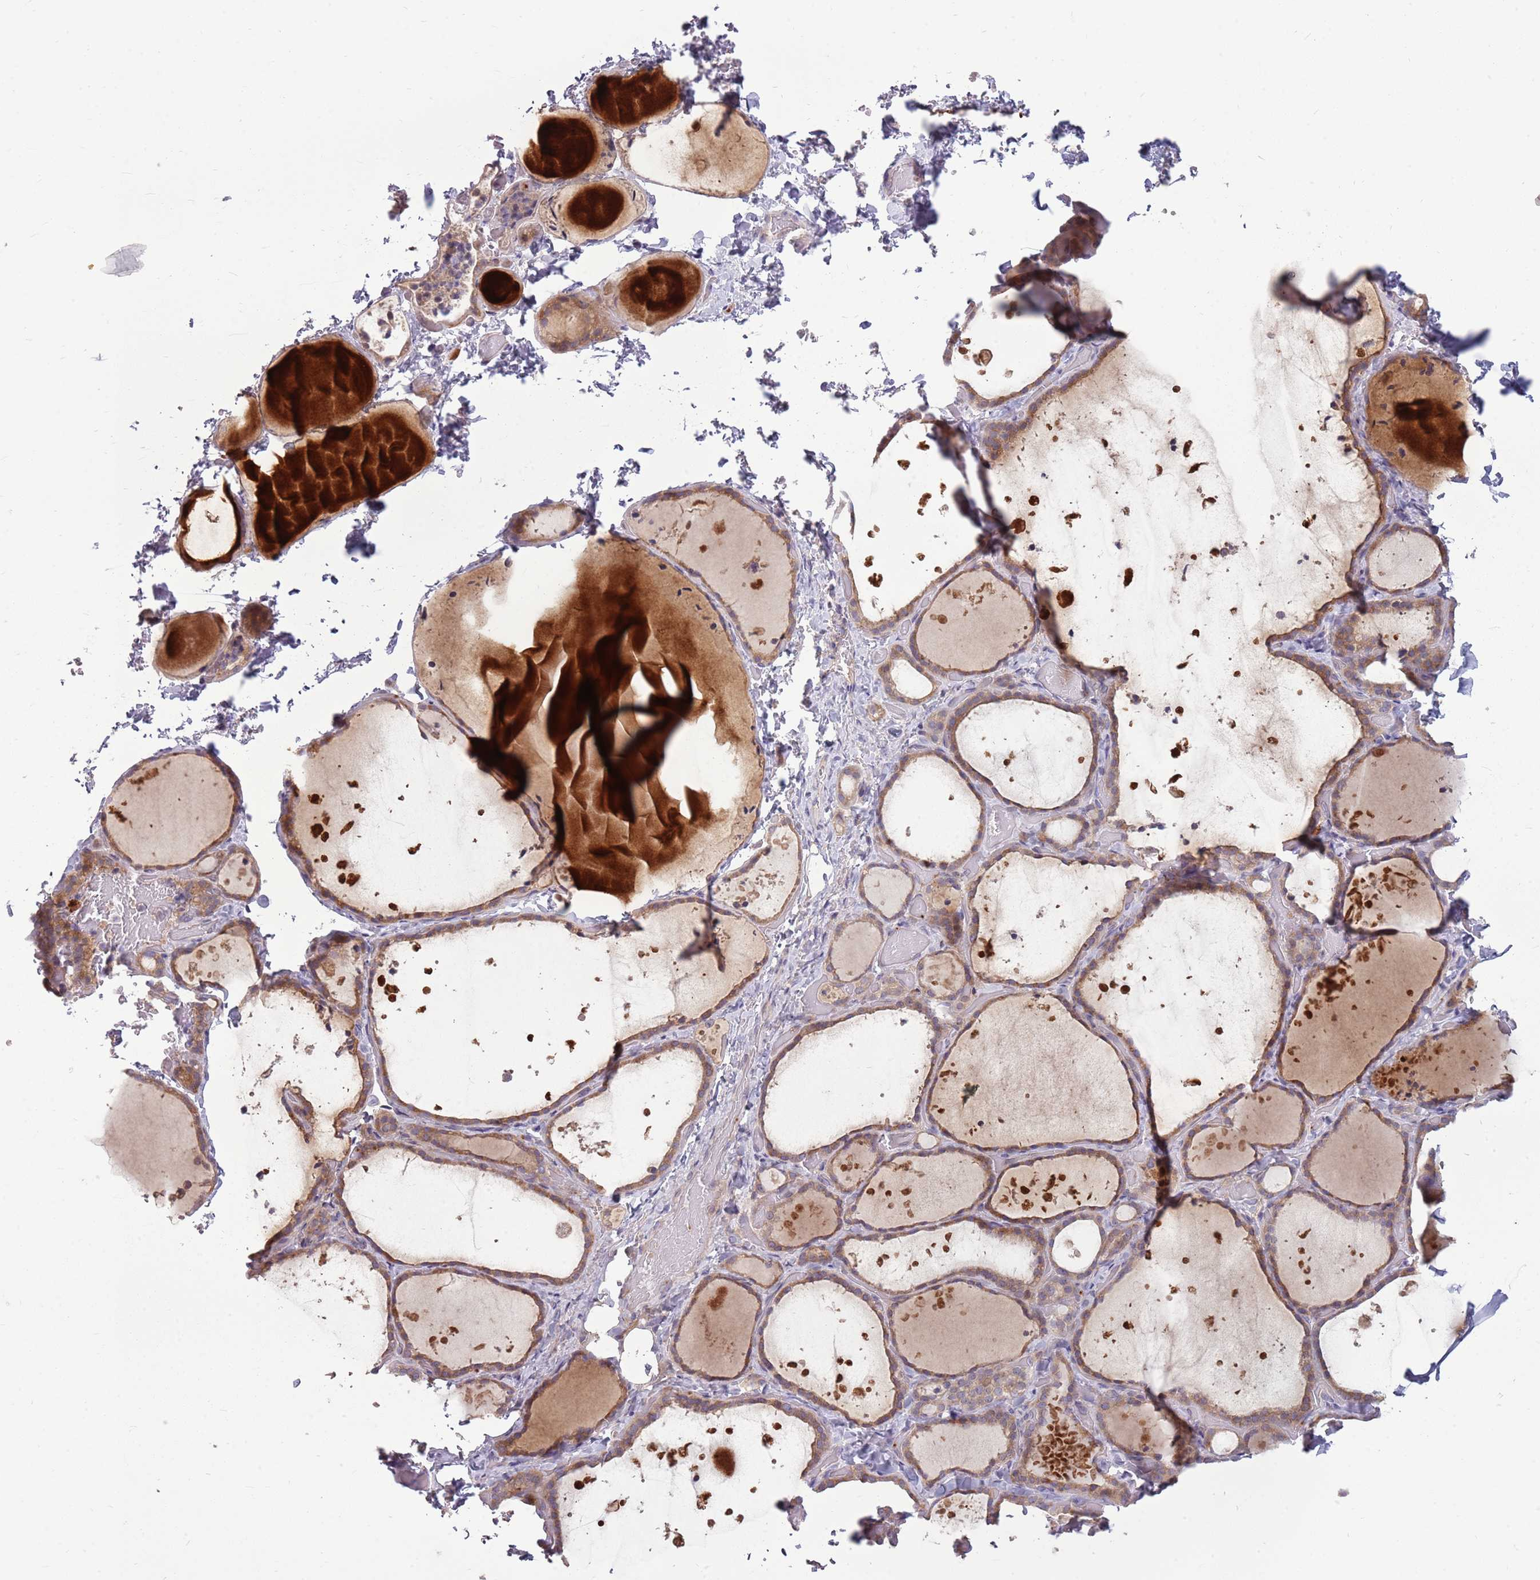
{"staining": {"intensity": "moderate", "quantity": ">75%", "location": "cytoplasmic/membranous"}, "tissue": "thyroid gland", "cell_type": "Glandular cells", "image_type": "normal", "snomed": [{"axis": "morphology", "description": "Normal tissue, NOS"}, {"axis": "topography", "description": "Thyroid gland"}], "caption": "Immunohistochemical staining of unremarkable thyroid gland displays >75% levels of moderate cytoplasmic/membranous protein staining in approximately >75% of glandular cells. The protein of interest is shown in brown color, while the nuclei are stained blue.", "gene": "PPP1R27", "patient": {"sex": "female", "age": 44}}